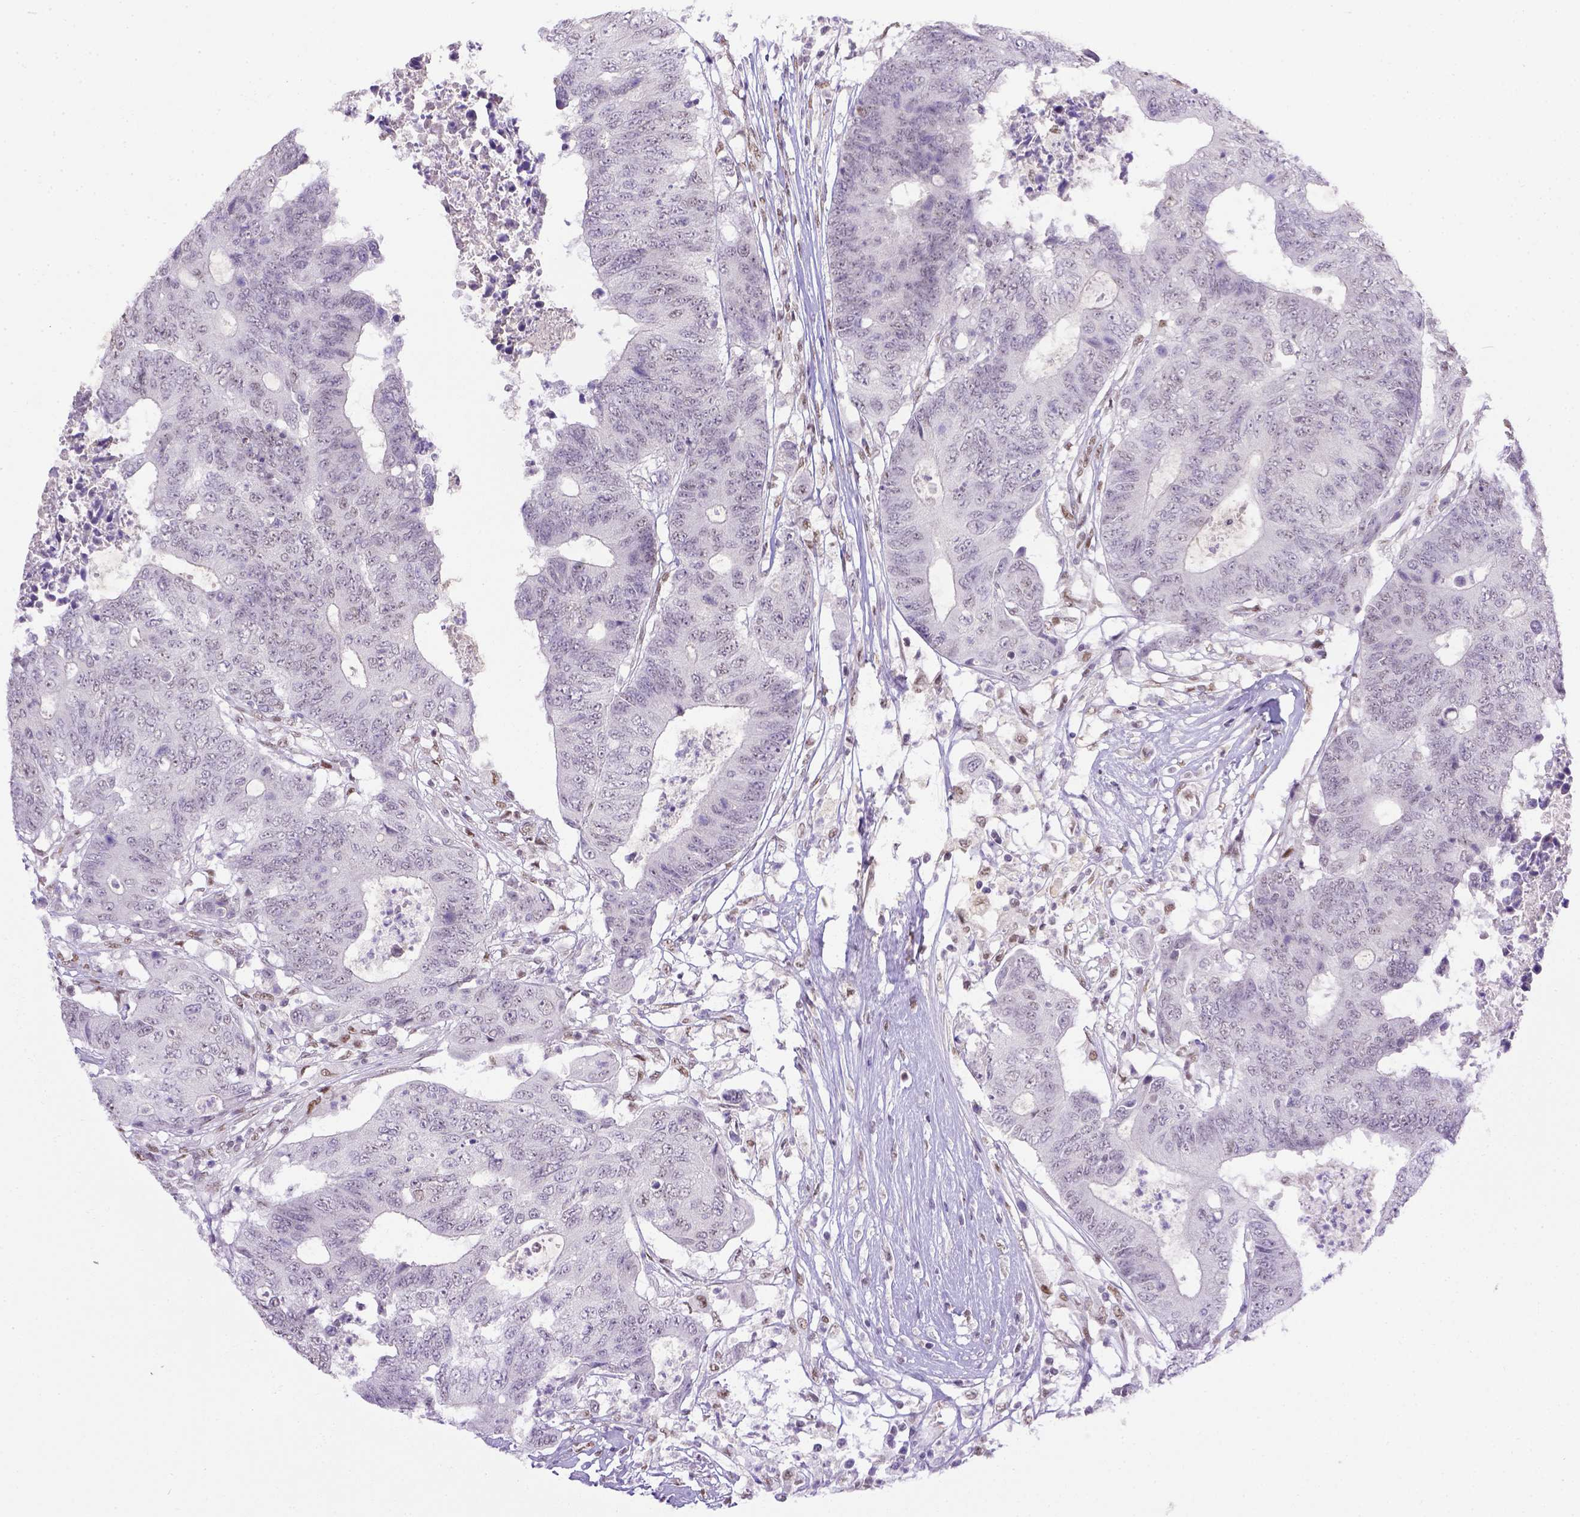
{"staining": {"intensity": "weak", "quantity": "<25%", "location": "nuclear"}, "tissue": "colorectal cancer", "cell_type": "Tumor cells", "image_type": "cancer", "snomed": [{"axis": "morphology", "description": "Adenocarcinoma, NOS"}, {"axis": "topography", "description": "Colon"}], "caption": "Micrograph shows no protein staining in tumor cells of colorectal cancer tissue. (DAB immunohistochemistry visualized using brightfield microscopy, high magnification).", "gene": "ERCC1", "patient": {"sex": "female", "age": 48}}